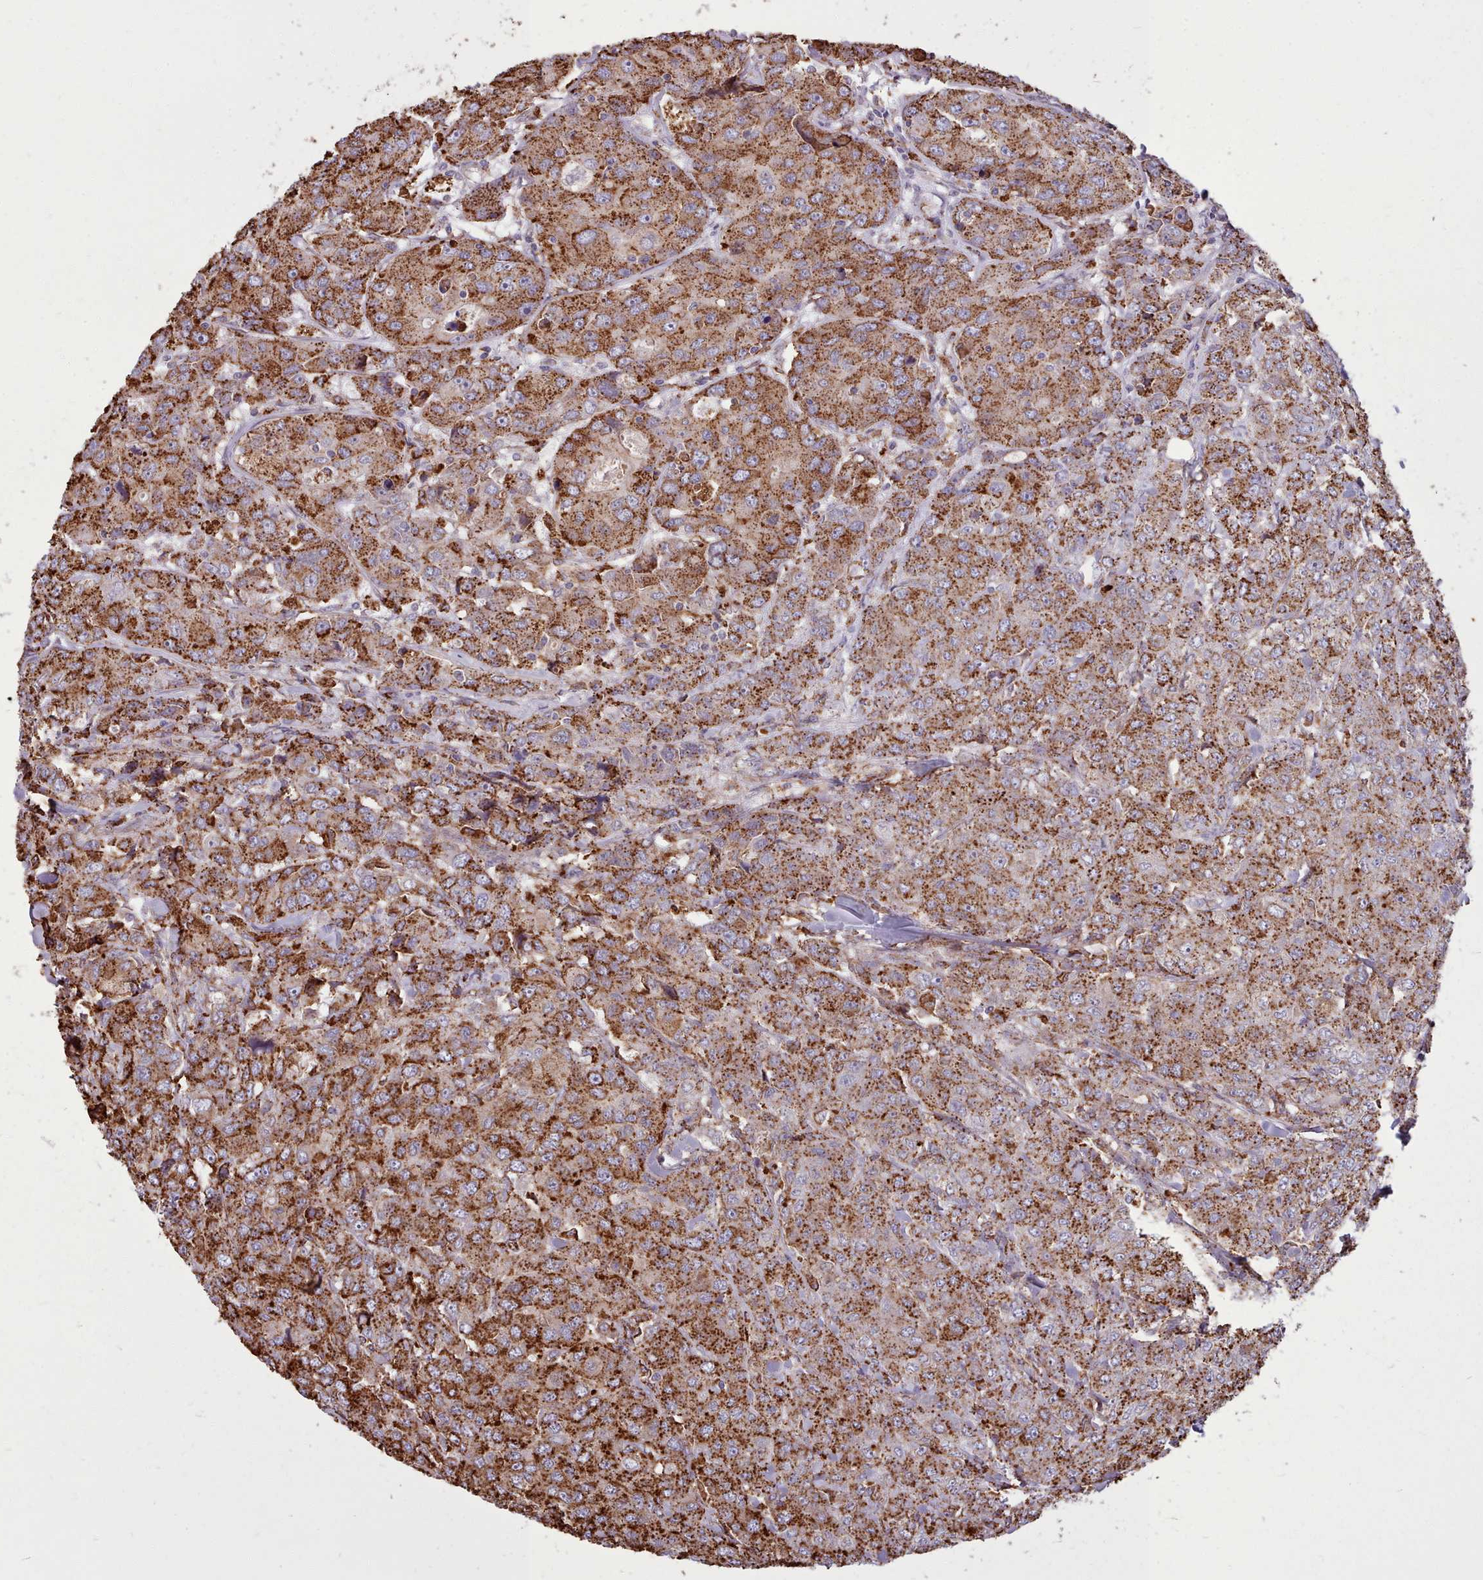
{"staining": {"intensity": "strong", "quantity": ">75%", "location": "cytoplasmic/membranous"}, "tissue": "breast cancer", "cell_type": "Tumor cells", "image_type": "cancer", "snomed": [{"axis": "morphology", "description": "Duct carcinoma"}, {"axis": "topography", "description": "Breast"}], "caption": "Strong cytoplasmic/membranous positivity for a protein is present in about >75% of tumor cells of breast cancer (infiltrating ductal carcinoma) using immunohistochemistry (IHC).", "gene": "PACSIN3", "patient": {"sex": "female", "age": 43}}